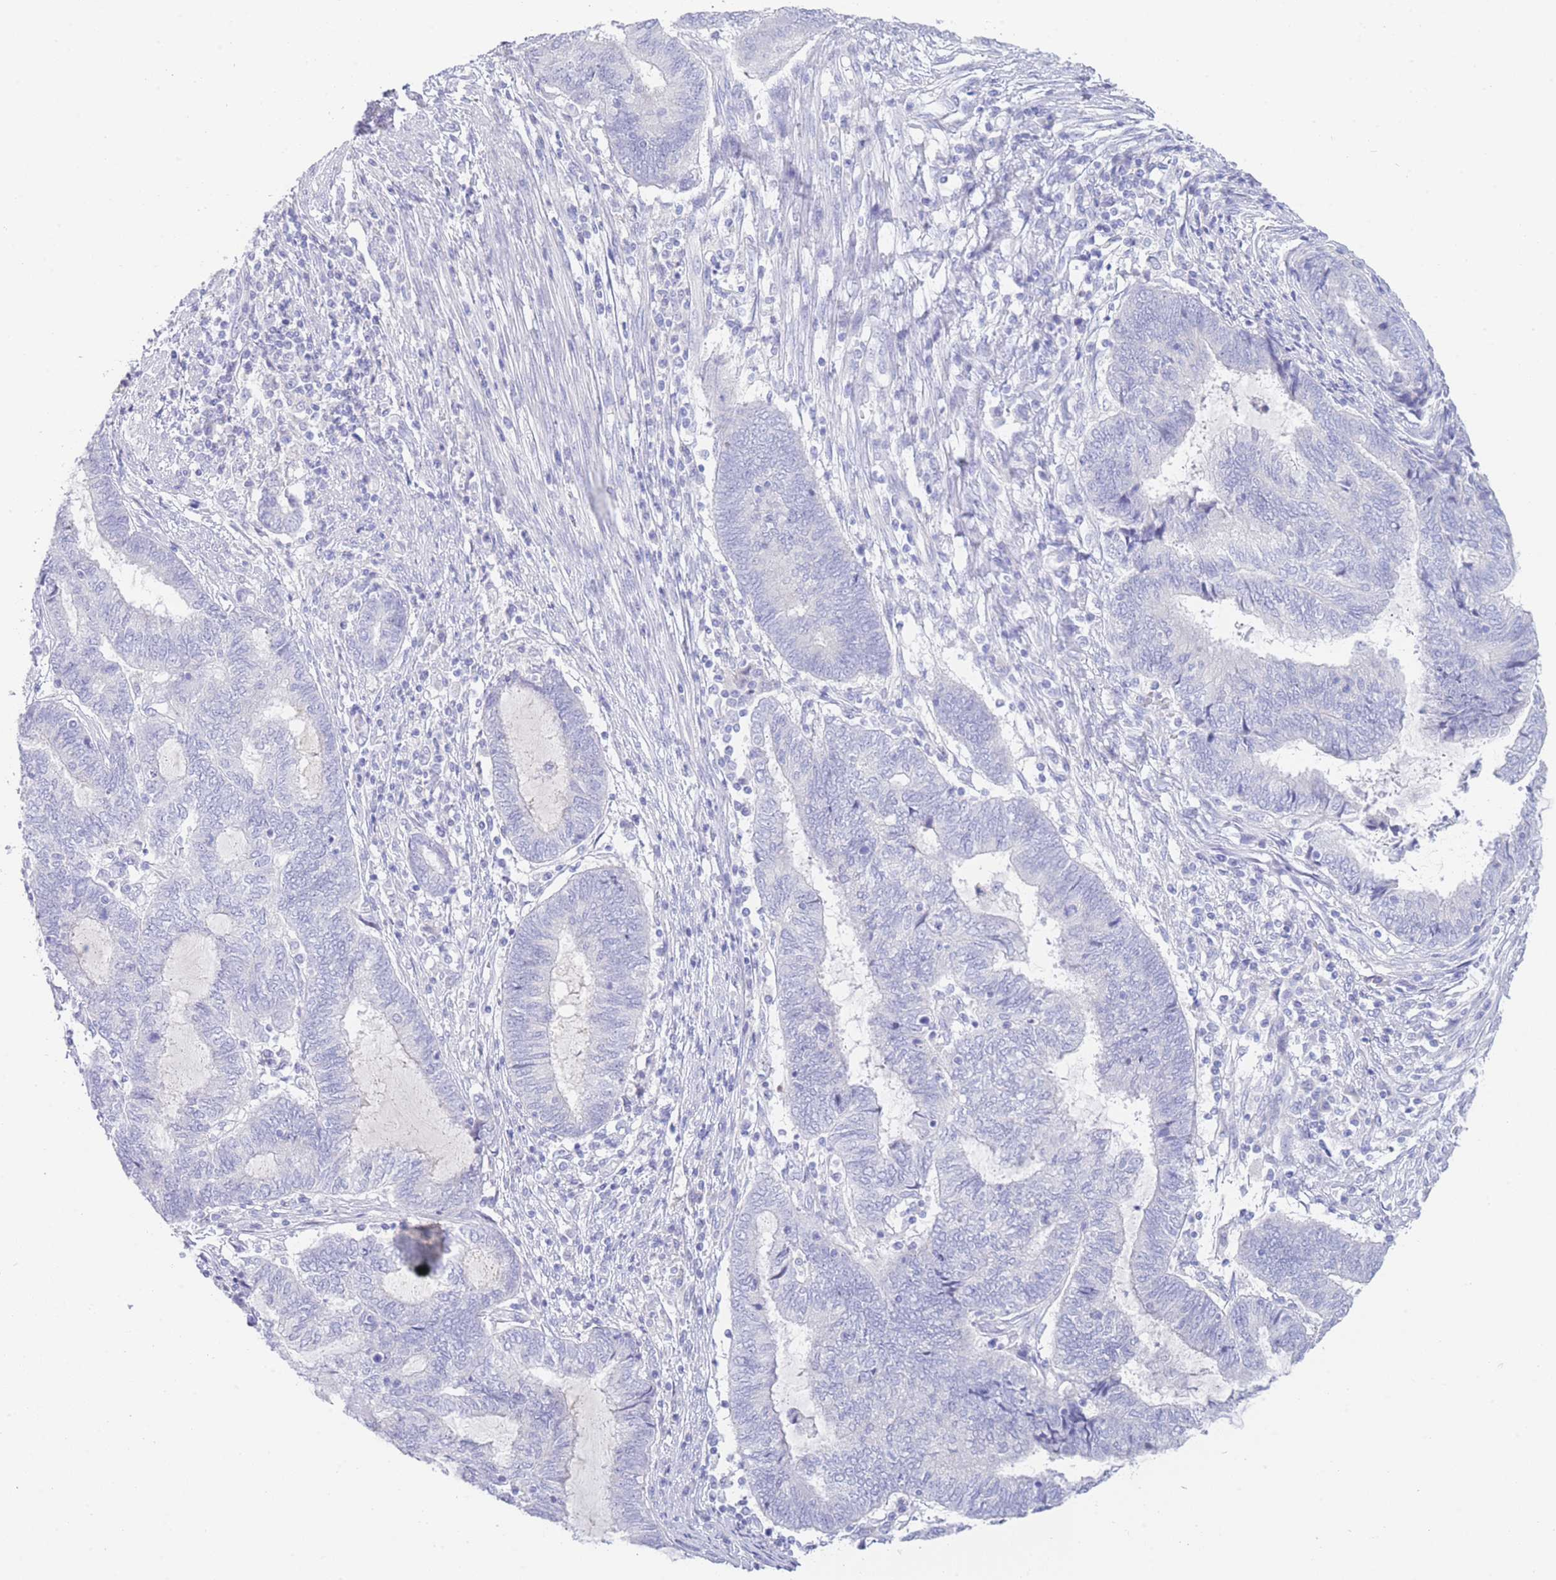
{"staining": {"intensity": "negative", "quantity": "none", "location": "none"}, "tissue": "endometrial cancer", "cell_type": "Tumor cells", "image_type": "cancer", "snomed": [{"axis": "morphology", "description": "Adenocarcinoma, NOS"}, {"axis": "topography", "description": "Uterus"}, {"axis": "topography", "description": "Endometrium"}], "caption": "DAB (3,3'-diaminobenzidine) immunohistochemical staining of human endometrial cancer (adenocarcinoma) displays no significant expression in tumor cells. (DAB (3,3'-diaminobenzidine) immunohistochemistry visualized using brightfield microscopy, high magnification).", "gene": "LRRC37A", "patient": {"sex": "female", "age": 70}}